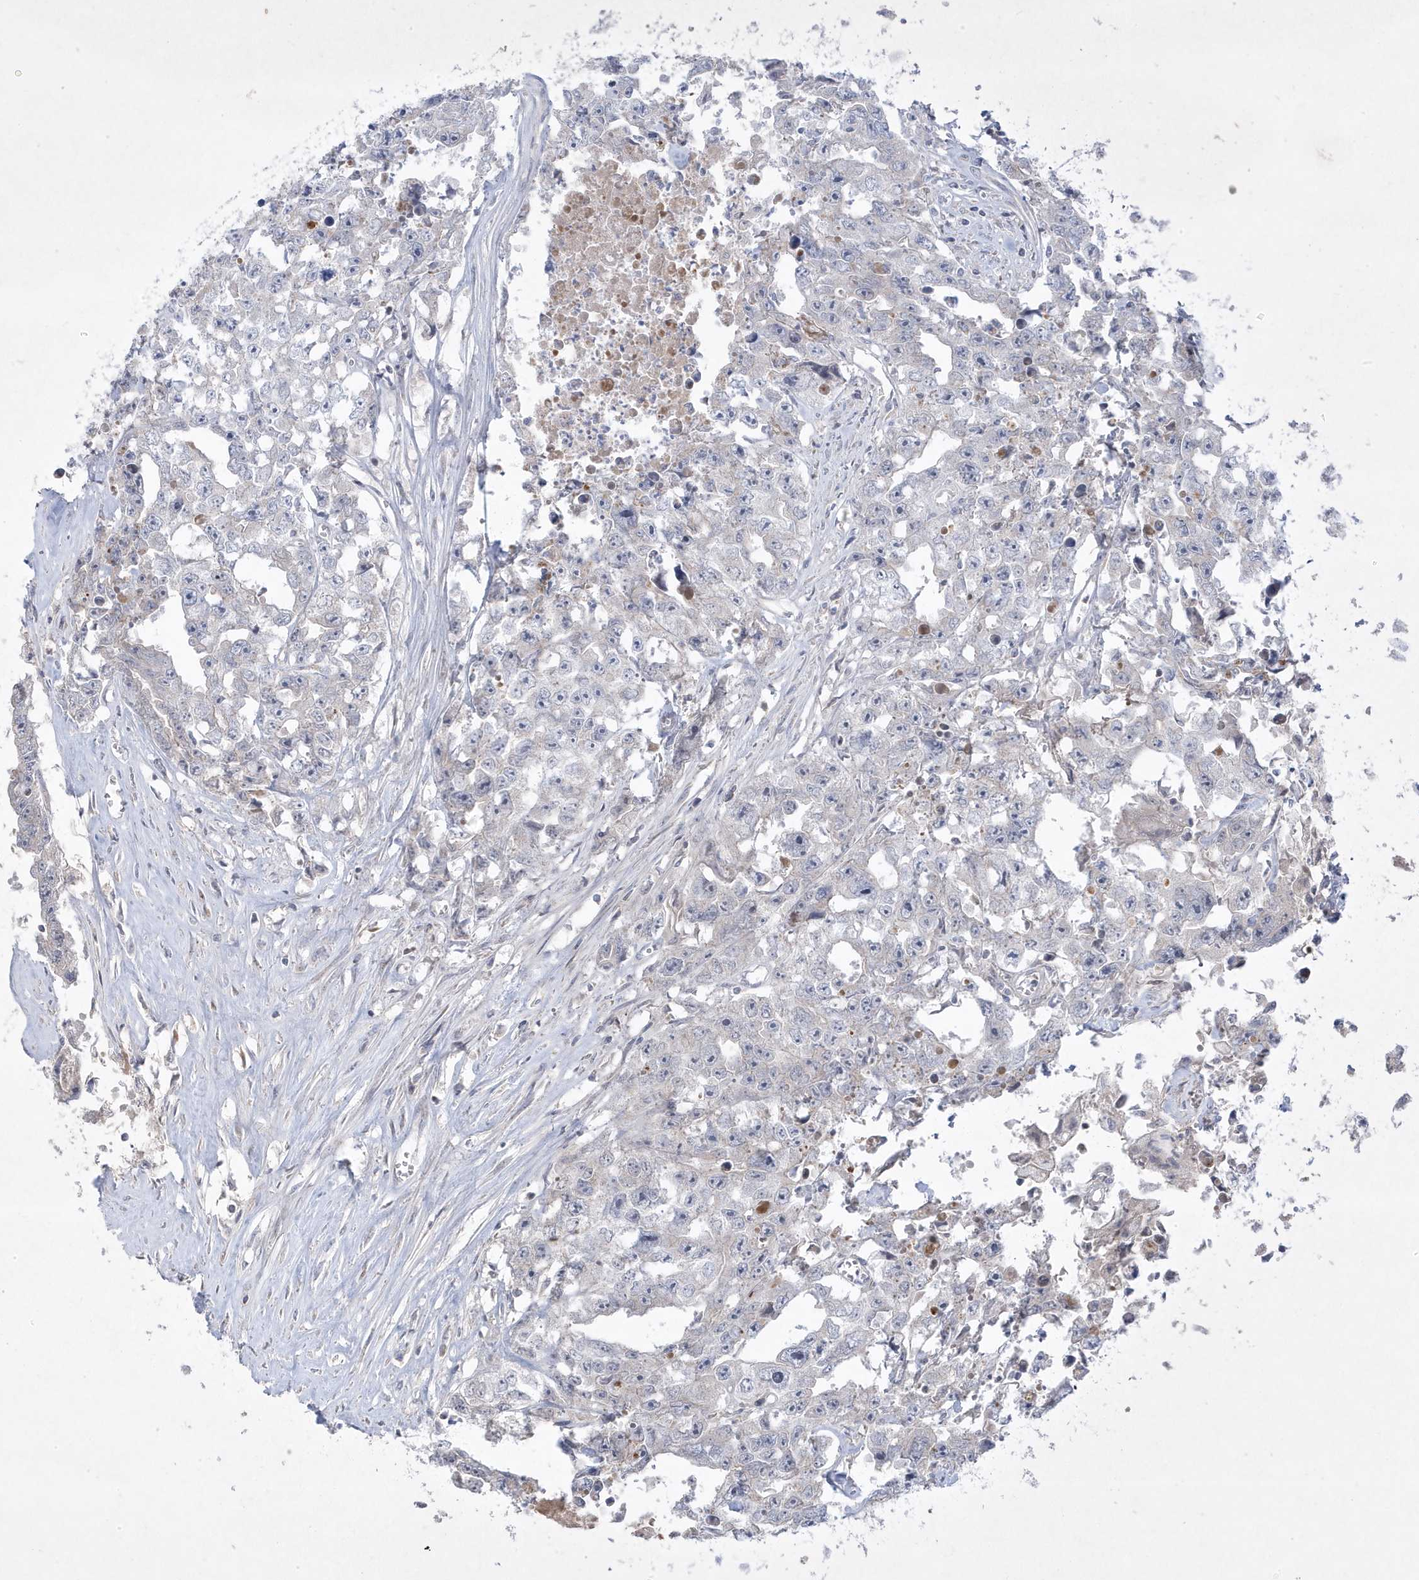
{"staining": {"intensity": "negative", "quantity": "none", "location": "none"}, "tissue": "testis cancer", "cell_type": "Tumor cells", "image_type": "cancer", "snomed": [{"axis": "morphology", "description": "Seminoma, NOS"}, {"axis": "morphology", "description": "Carcinoma, Embryonal, NOS"}, {"axis": "topography", "description": "Testis"}], "caption": "There is no significant staining in tumor cells of testis embryonal carcinoma.", "gene": "ADAMTSL3", "patient": {"sex": "male", "age": 43}}